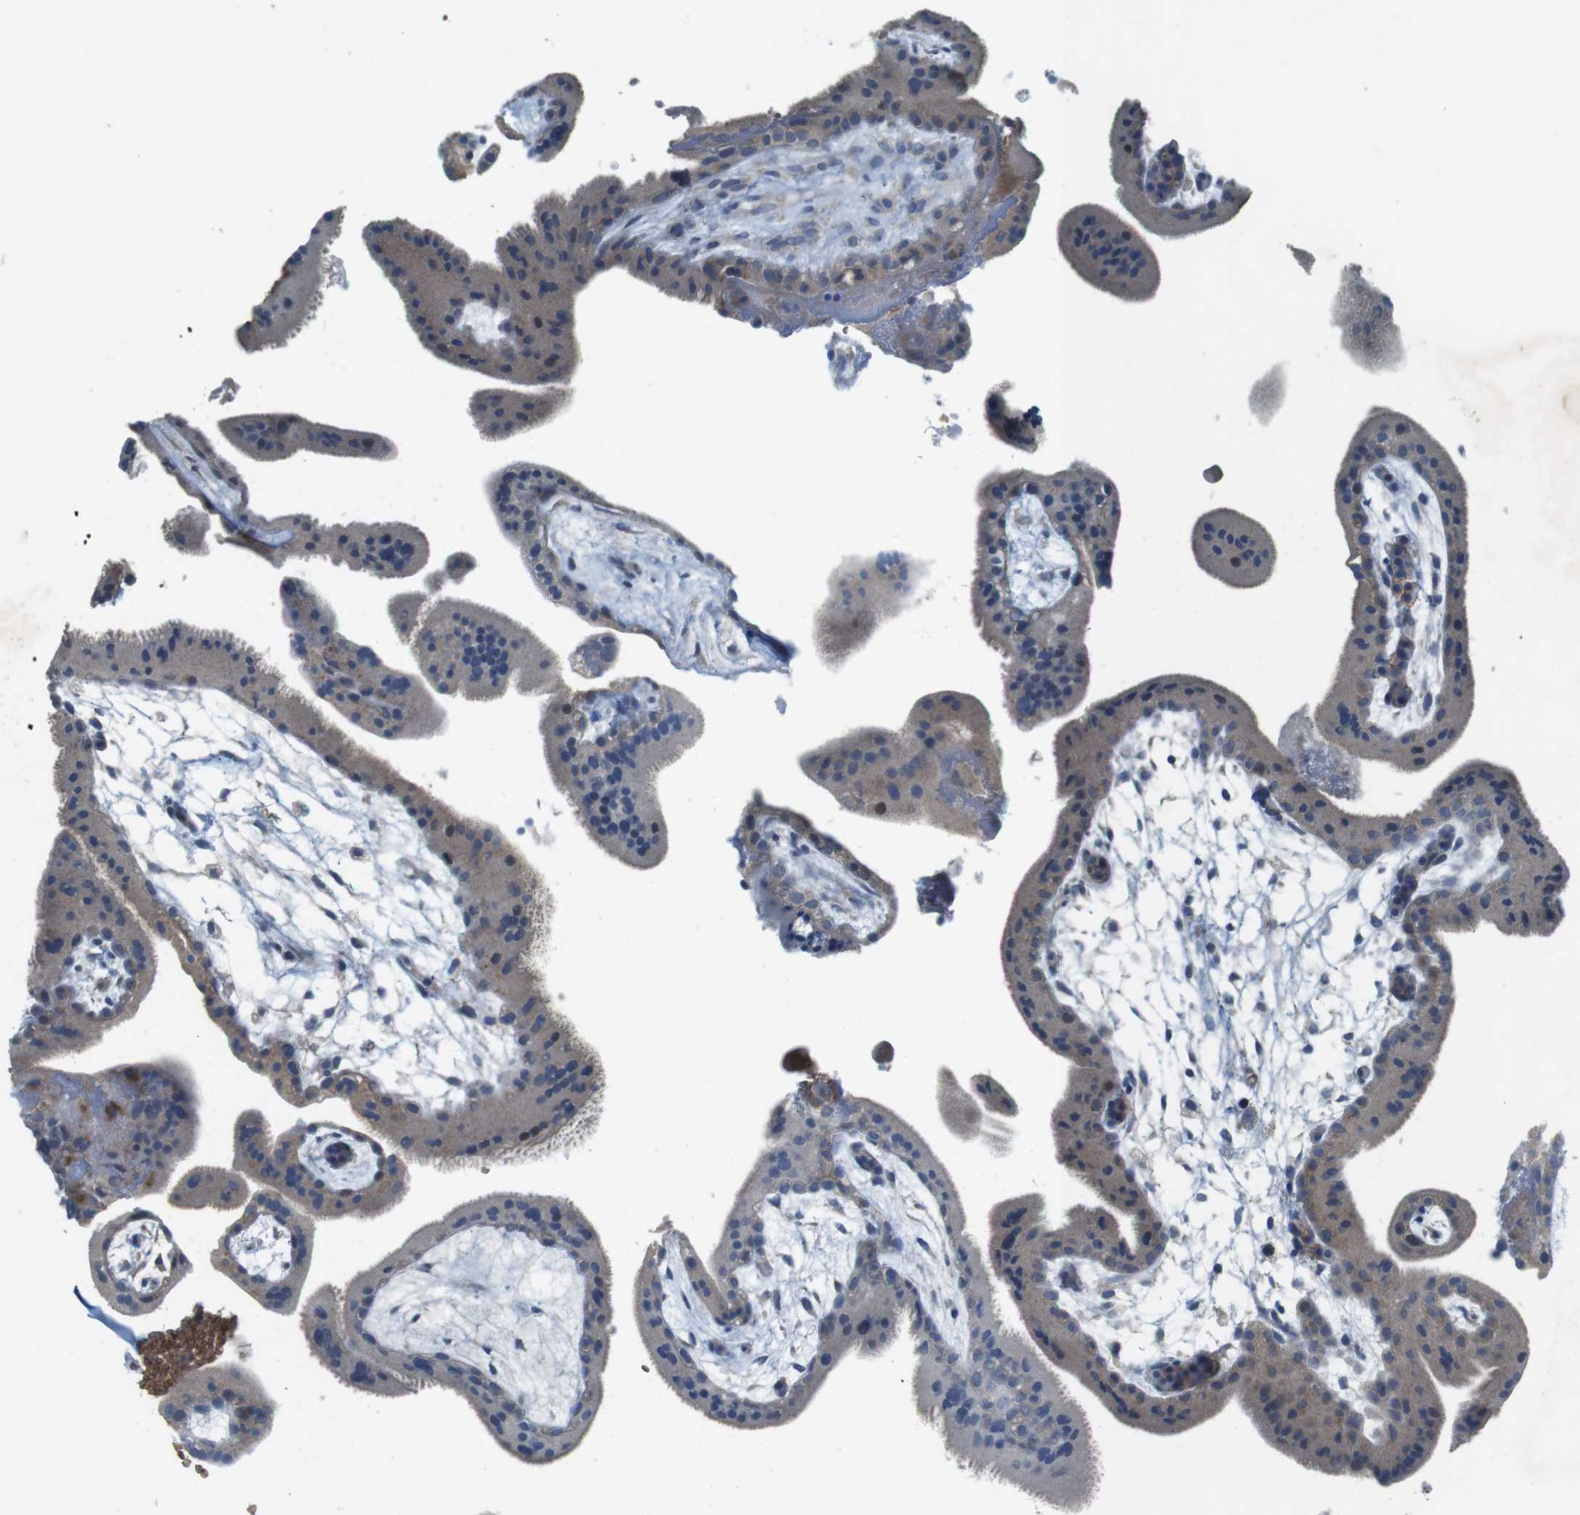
{"staining": {"intensity": "negative", "quantity": "none", "location": "none"}, "tissue": "placenta", "cell_type": "Trophoblastic cells", "image_type": "normal", "snomed": [{"axis": "morphology", "description": "Normal tissue, NOS"}, {"axis": "topography", "description": "Placenta"}], "caption": "A high-resolution image shows IHC staining of normal placenta, which exhibits no significant positivity in trophoblastic cells. The staining is performed using DAB brown chromogen with nuclei counter-stained in using hematoxylin.", "gene": "TYW1", "patient": {"sex": "female", "age": 19}}